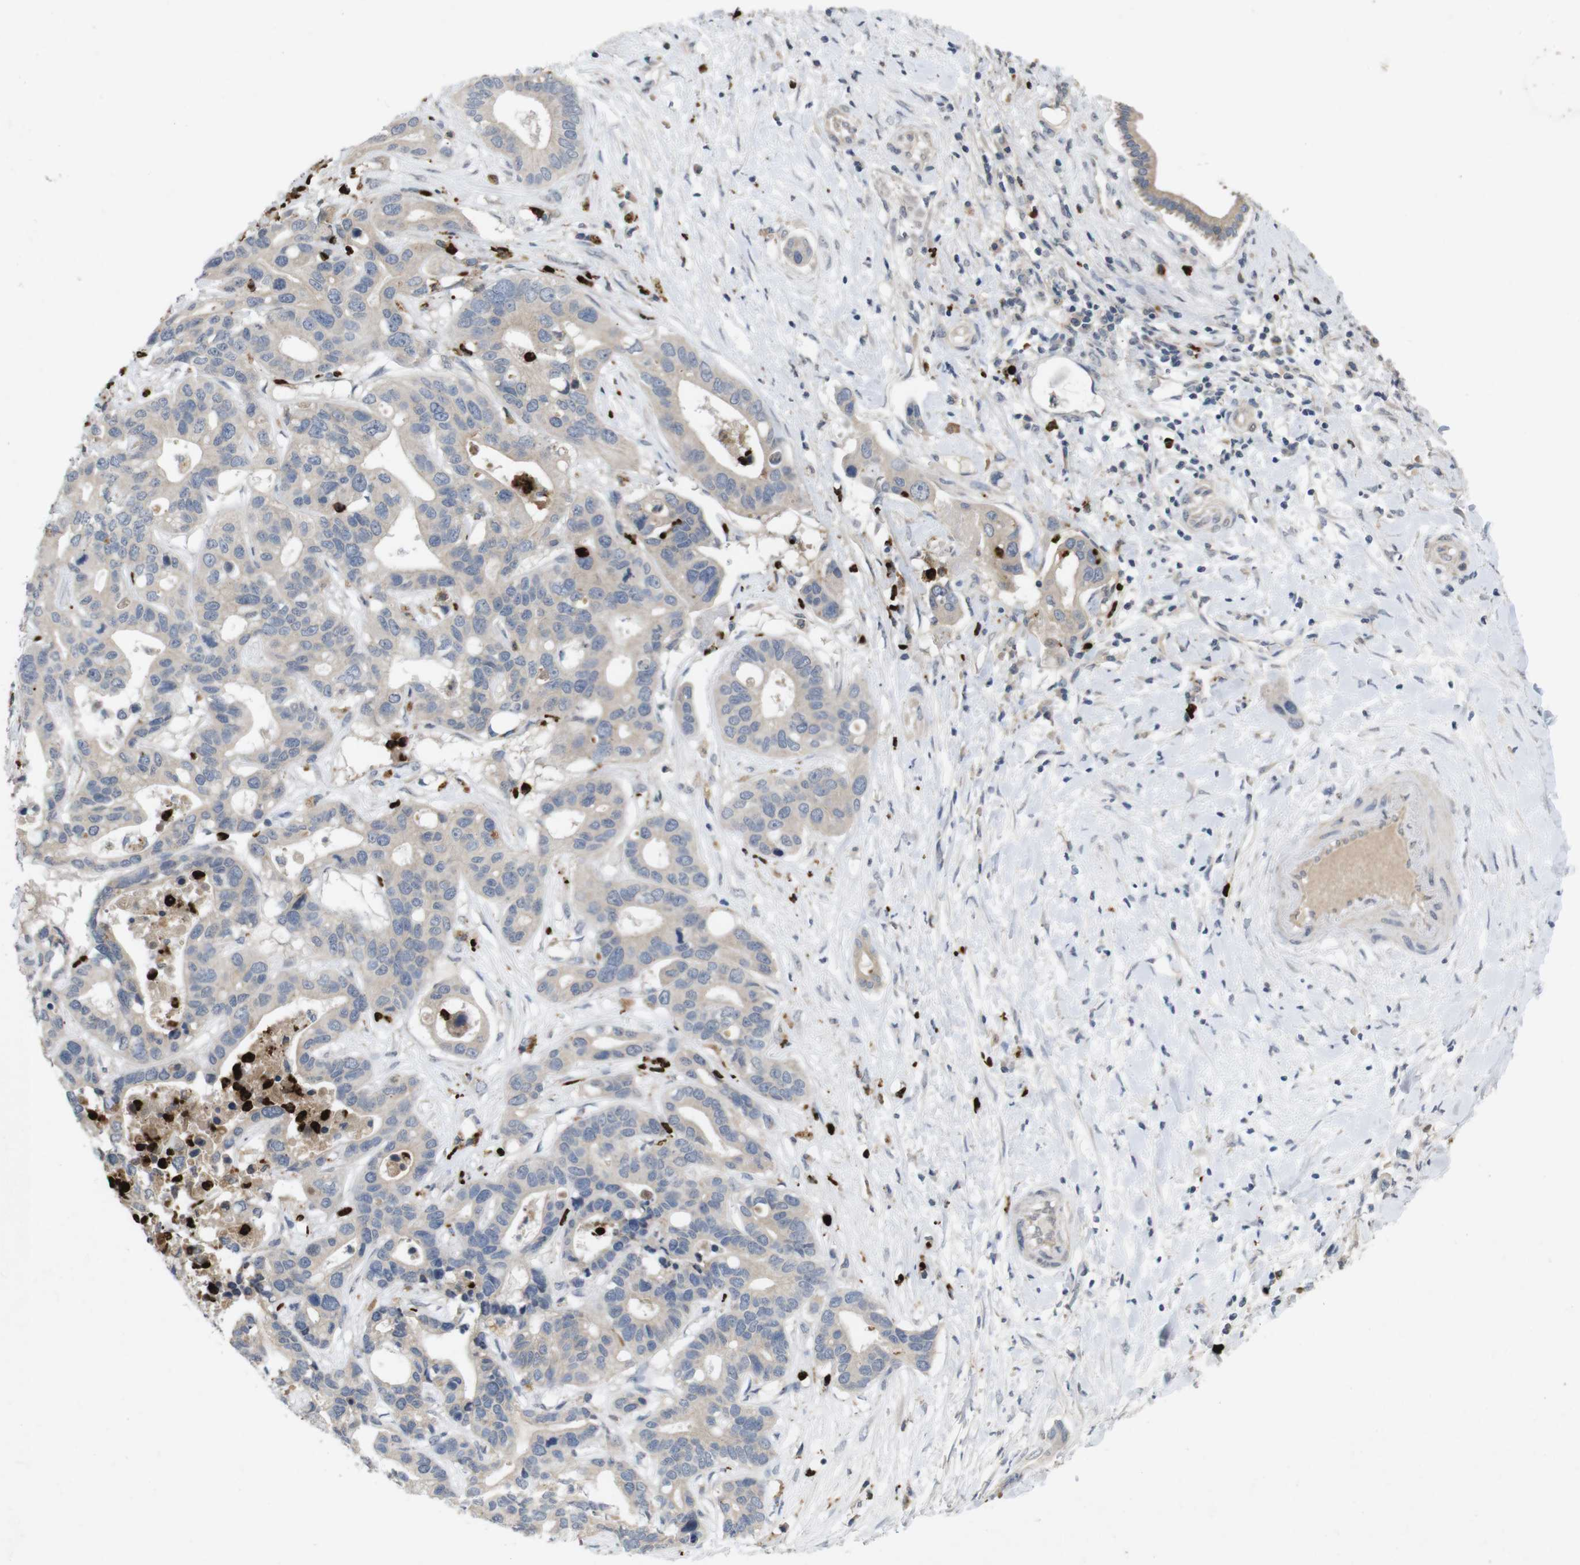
{"staining": {"intensity": "negative", "quantity": "none", "location": "none"}, "tissue": "liver cancer", "cell_type": "Tumor cells", "image_type": "cancer", "snomed": [{"axis": "morphology", "description": "Cholangiocarcinoma"}, {"axis": "topography", "description": "Liver"}], "caption": "DAB (3,3'-diaminobenzidine) immunohistochemical staining of cholangiocarcinoma (liver) displays no significant positivity in tumor cells.", "gene": "TSPAN14", "patient": {"sex": "female", "age": 65}}